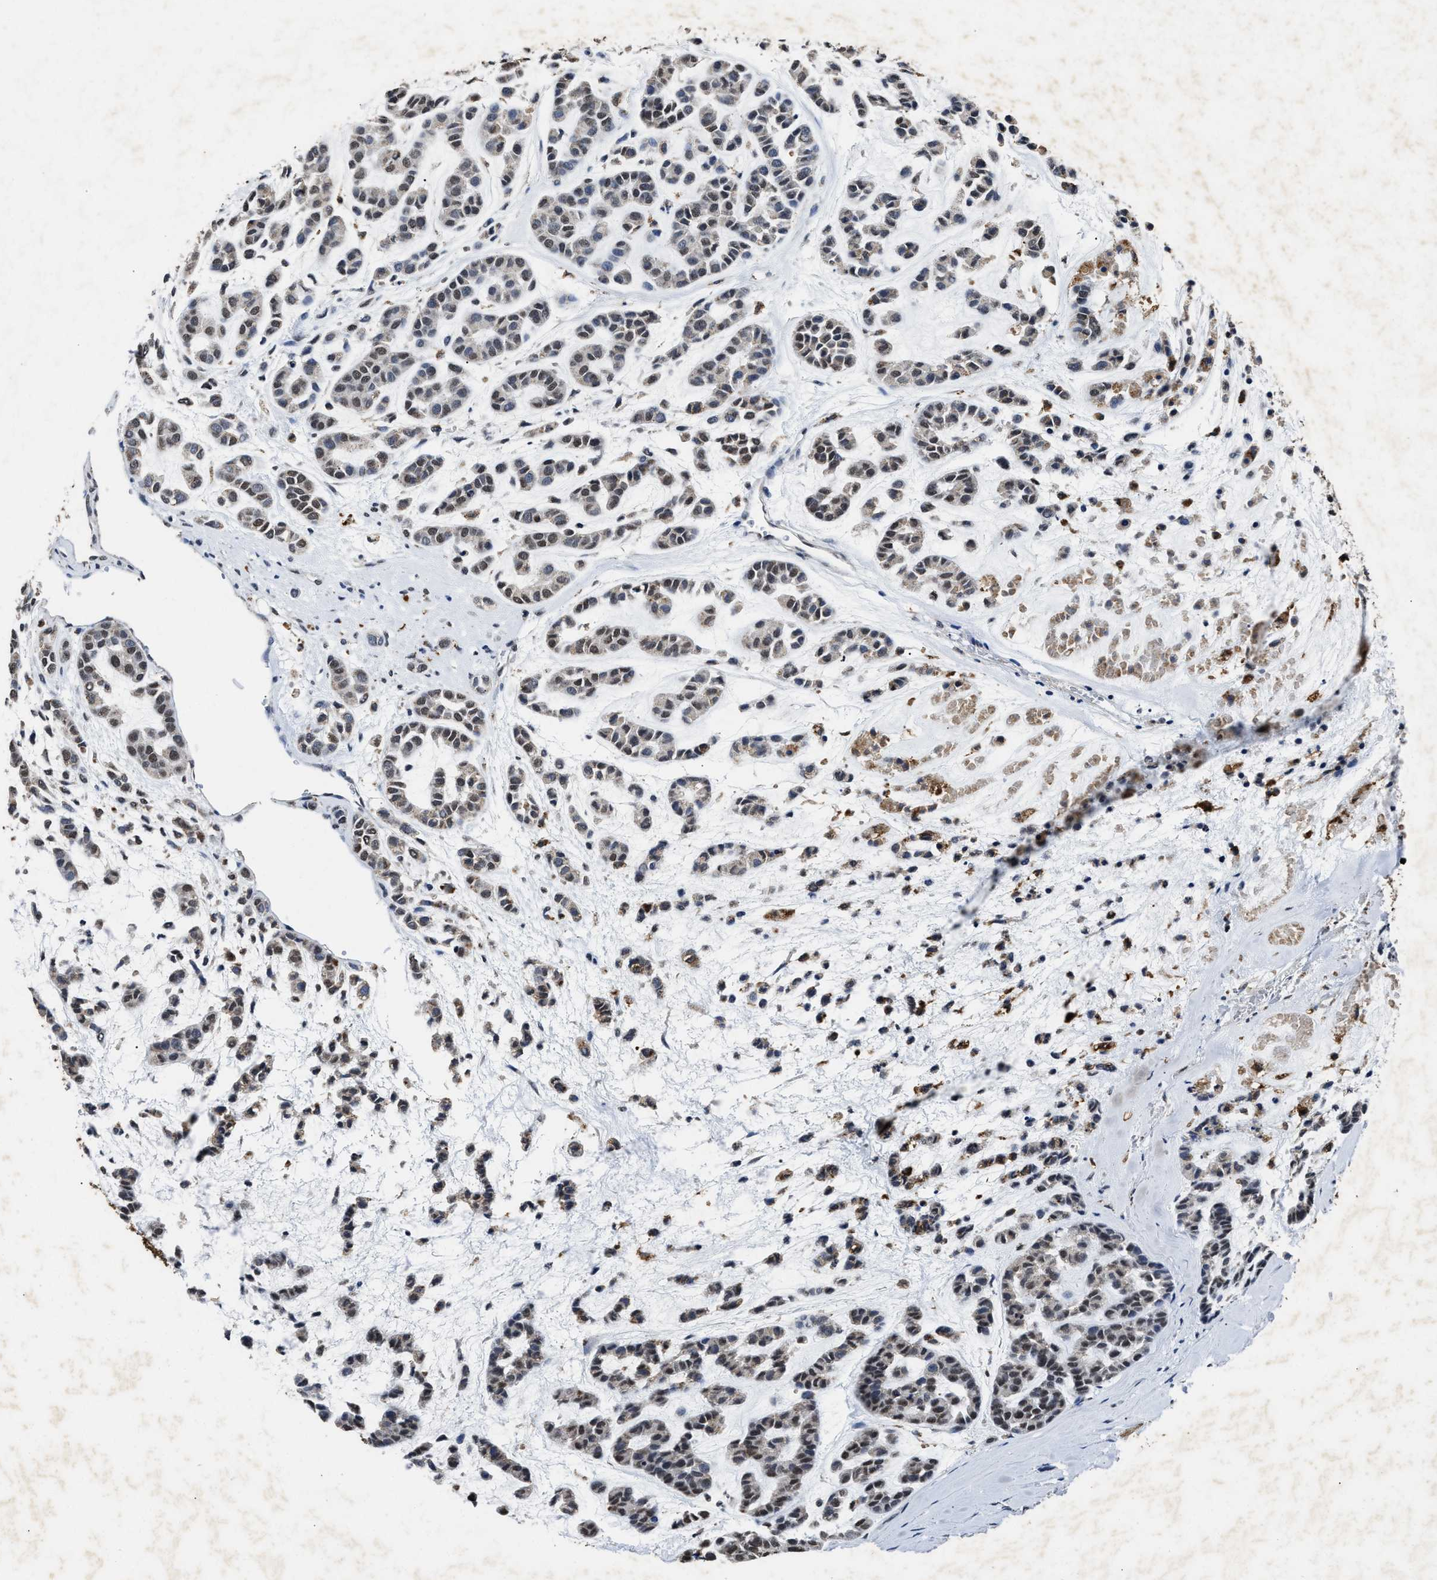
{"staining": {"intensity": "weak", "quantity": ">75%", "location": "nuclear"}, "tissue": "head and neck cancer", "cell_type": "Tumor cells", "image_type": "cancer", "snomed": [{"axis": "morphology", "description": "Adenocarcinoma, NOS"}, {"axis": "morphology", "description": "Adenoma, NOS"}, {"axis": "topography", "description": "Head-Neck"}], "caption": "The image displays a brown stain indicating the presence of a protein in the nuclear of tumor cells in head and neck cancer (adenoma). (DAB (3,3'-diaminobenzidine) IHC with brightfield microscopy, high magnification).", "gene": "ACOX1", "patient": {"sex": "female", "age": 55}}